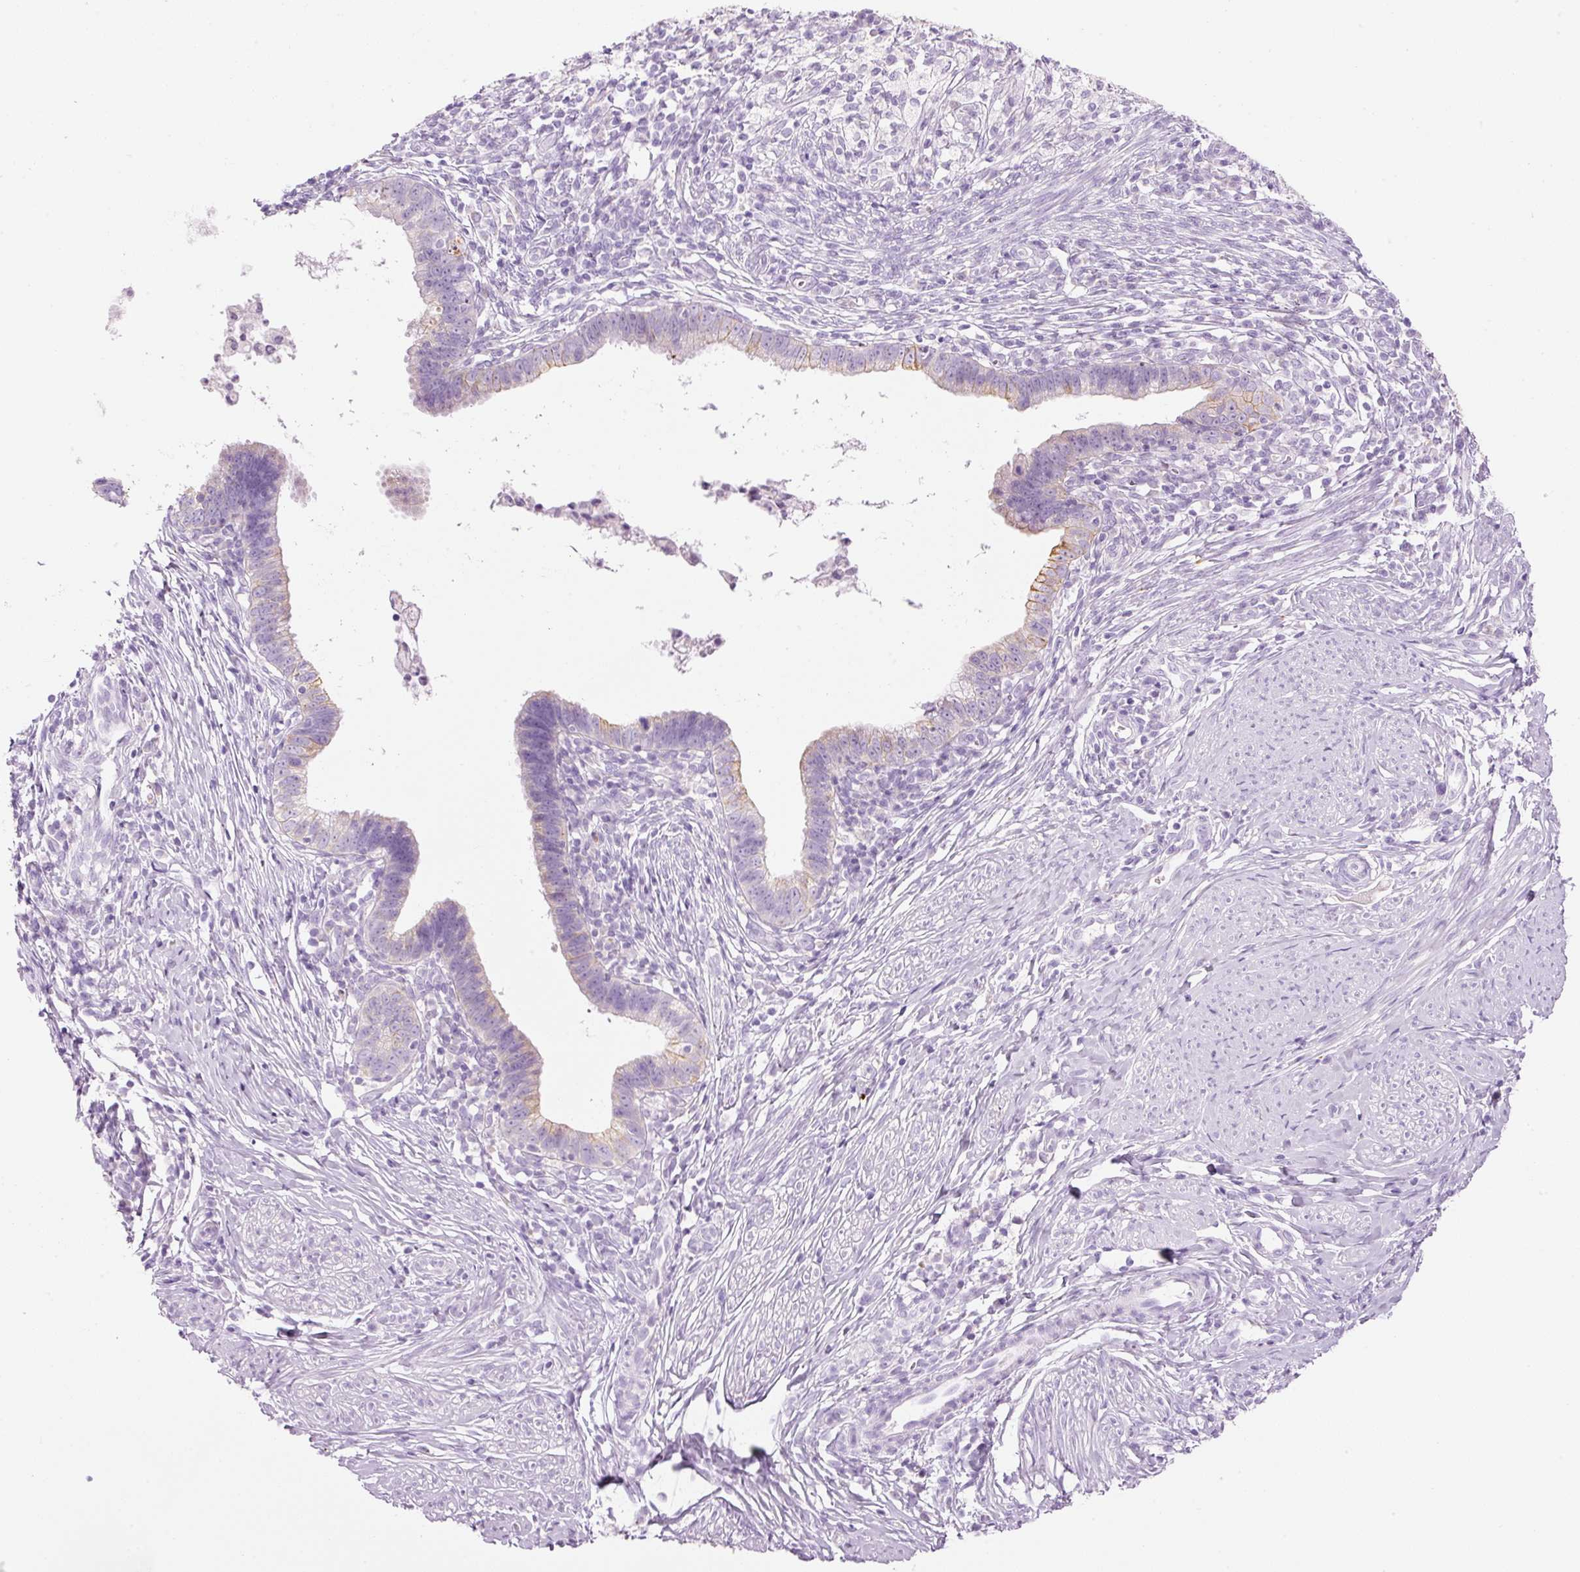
{"staining": {"intensity": "weak", "quantity": "<25%", "location": "cytoplasmic/membranous"}, "tissue": "cervical cancer", "cell_type": "Tumor cells", "image_type": "cancer", "snomed": [{"axis": "morphology", "description": "Adenocarcinoma, NOS"}, {"axis": "topography", "description": "Cervix"}], "caption": "High magnification brightfield microscopy of cervical cancer stained with DAB (3,3'-diaminobenzidine) (brown) and counterstained with hematoxylin (blue): tumor cells show no significant staining.", "gene": "CARD16", "patient": {"sex": "female", "age": 36}}